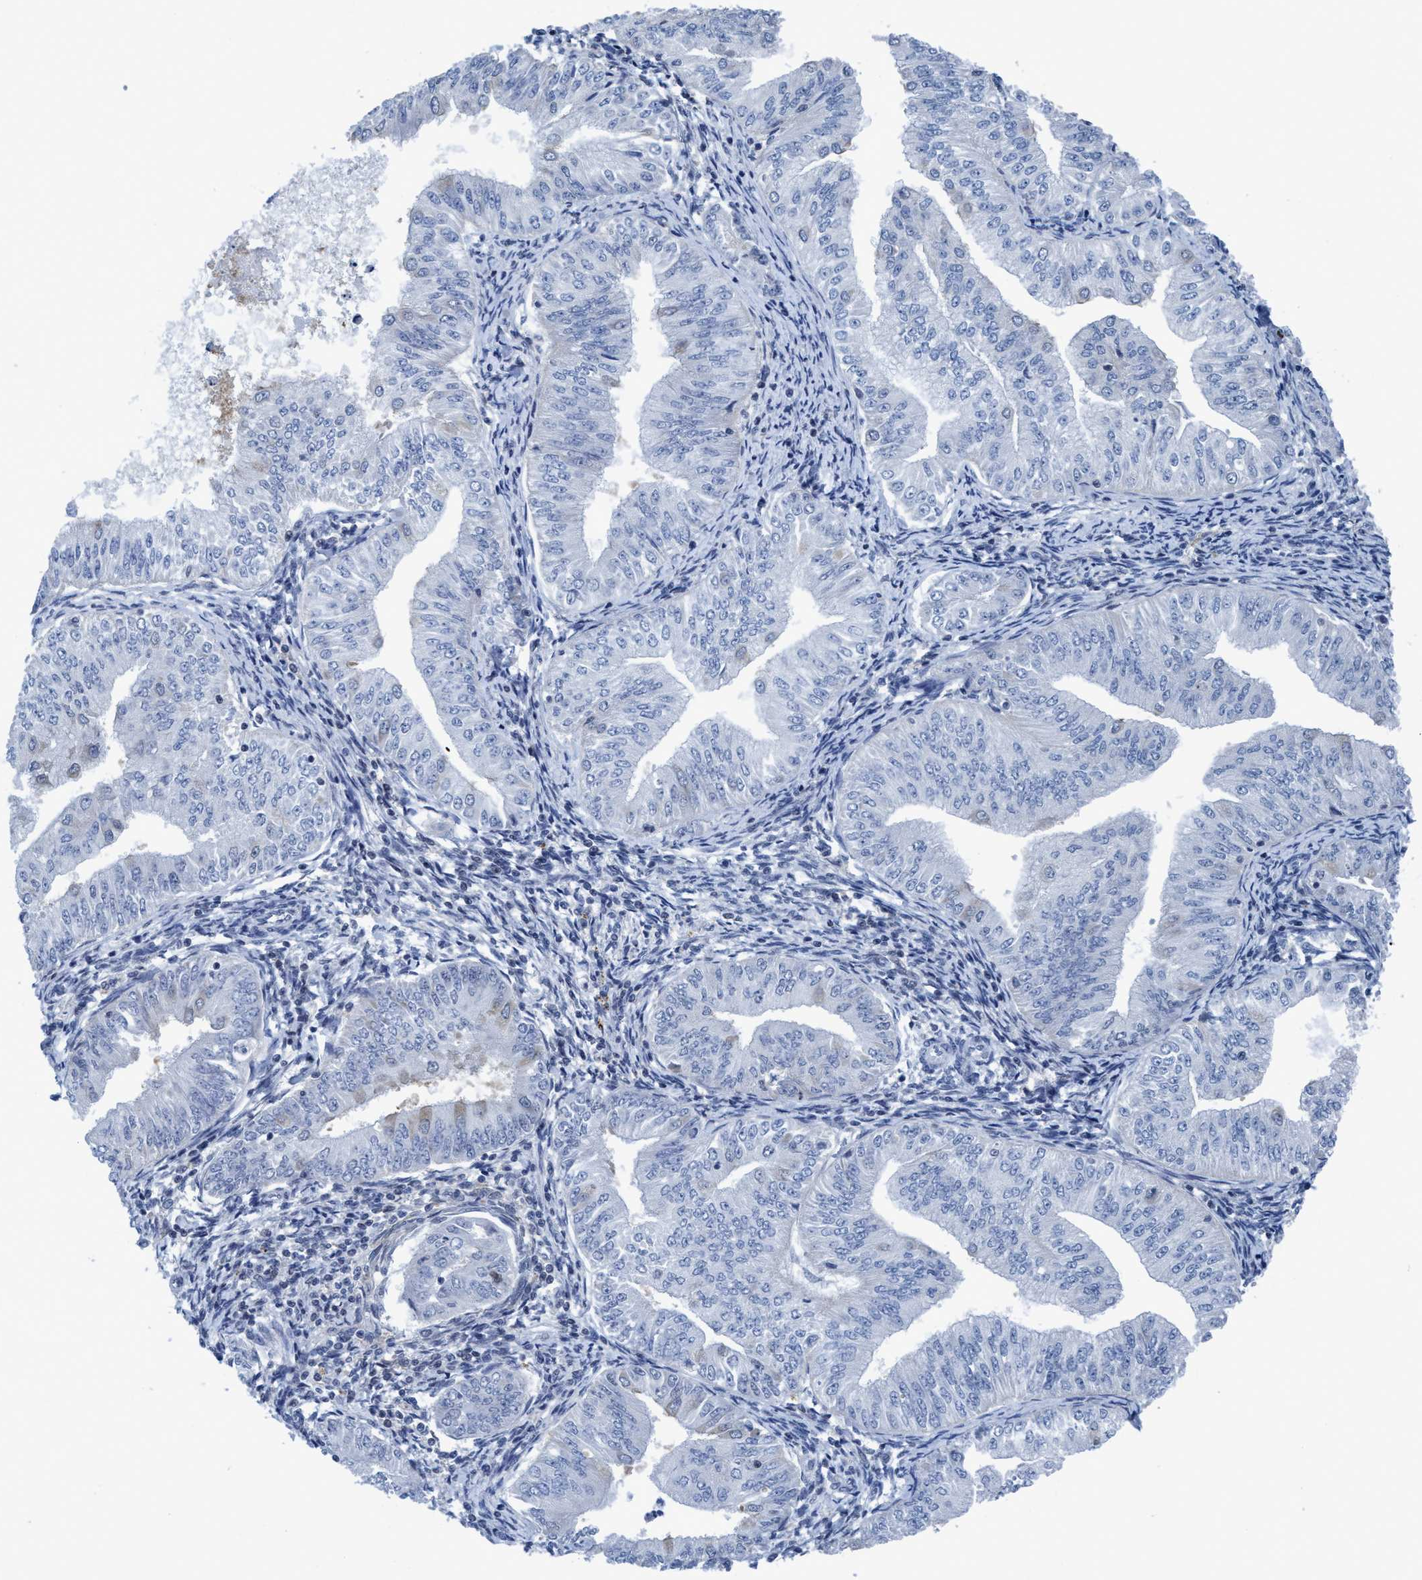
{"staining": {"intensity": "negative", "quantity": "none", "location": "none"}, "tissue": "endometrial cancer", "cell_type": "Tumor cells", "image_type": "cancer", "snomed": [{"axis": "morphology", "description": "Normal tissue, NOS"}, {"axis": "morphology", "description": "Adenocarcinoma, NOS"}, {"axis": "topography", "description": "Endometrium"}], "caption": "DAB (3,3'-diaminobenzidine) immunohistochemical staining of human endometrial cancer demonstrates no significant staining in tumor cells.", "gene": "DNAI1", "patient": {"sex": "female", "age": 53}}